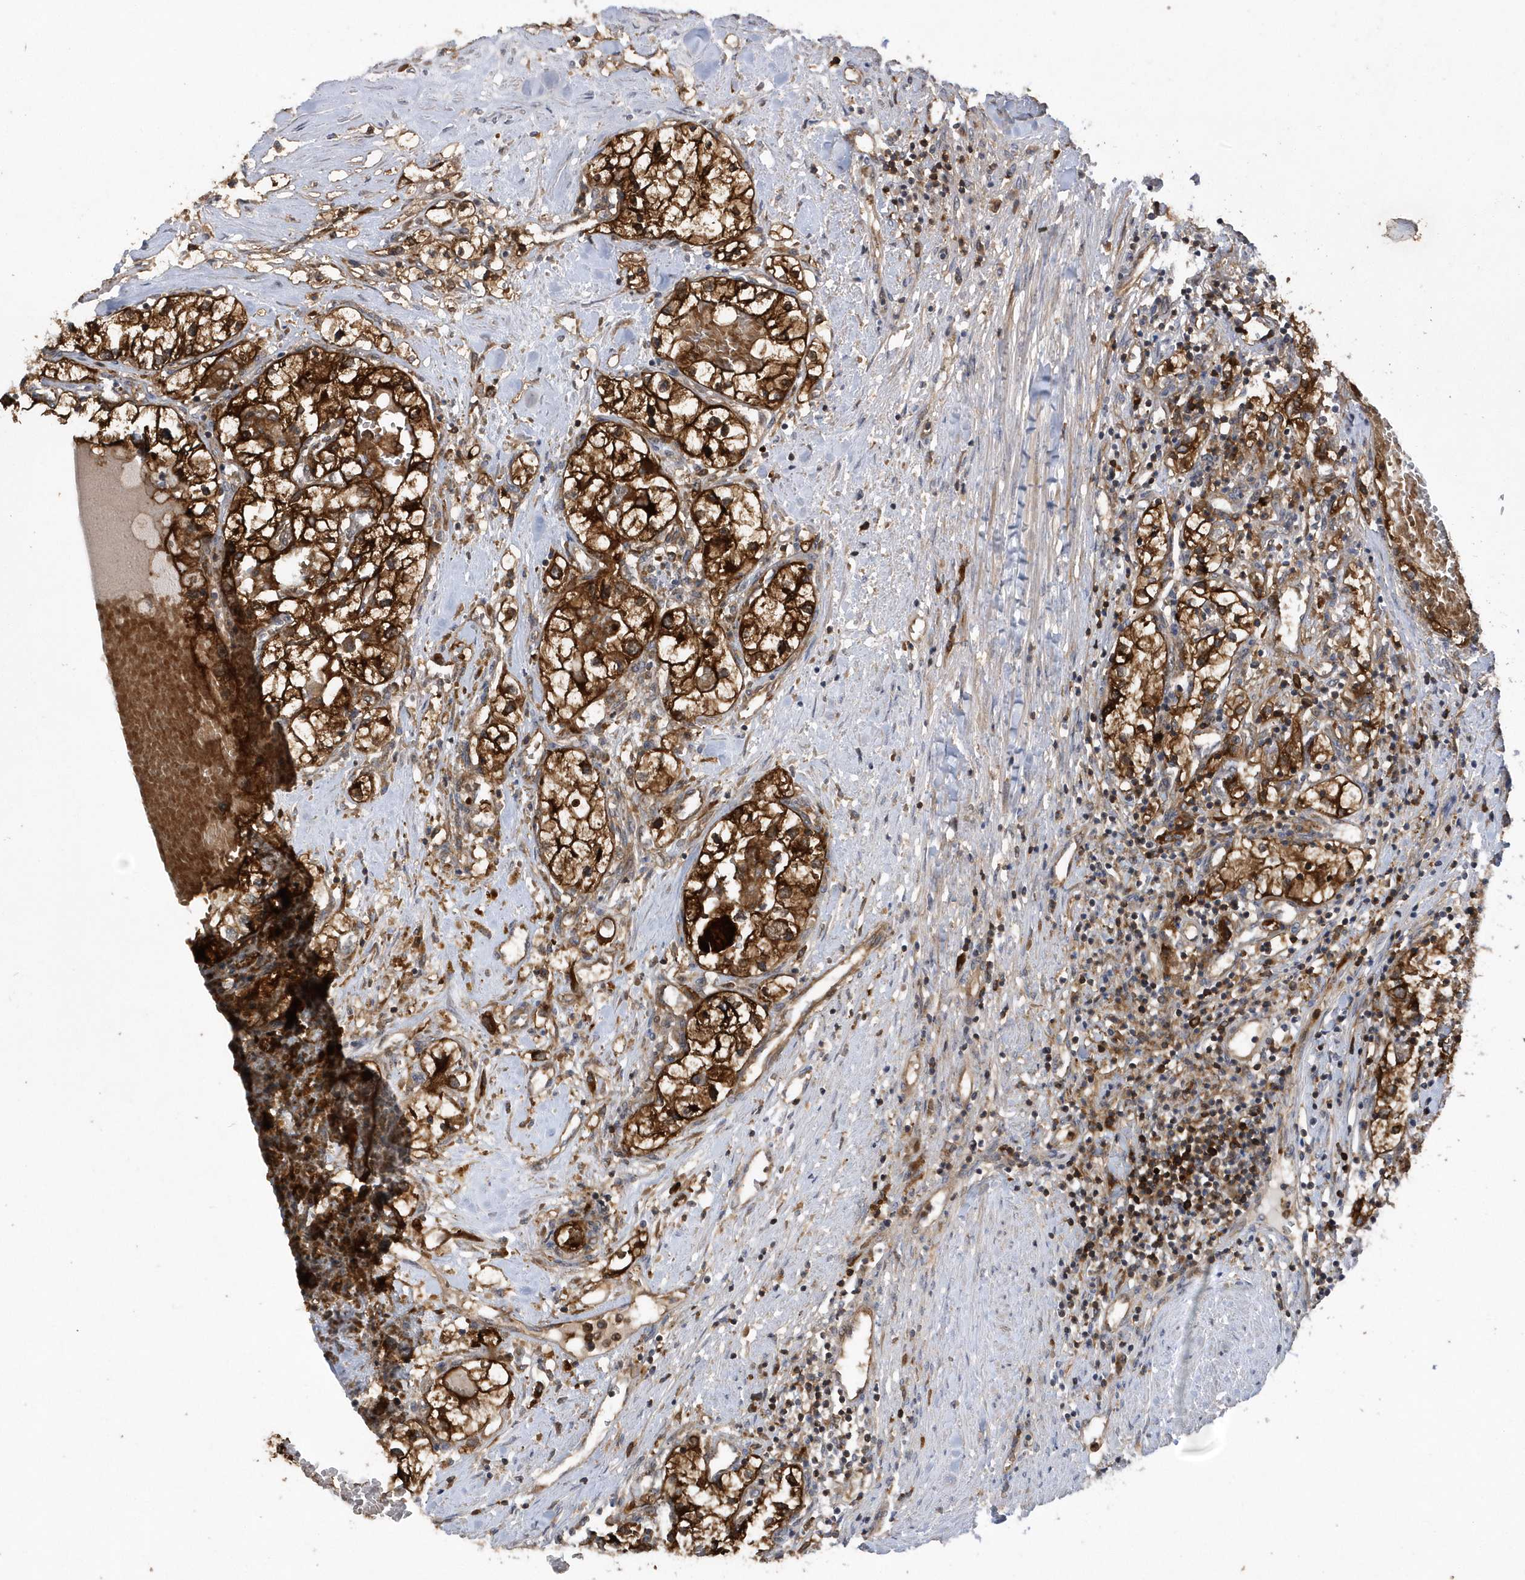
{"staining": {"intensity": "strong", "quantity": ">75%", "location": "cytoplasmic/membranous"}, "tissue": "renal cancer", "cell_type": "Tumor cells", "image_type": "cancer", "snomed": [{"axis": "morphology", "description": "Normal tissue, NOS"}, {"axis": "morphology", "description": "Adenocarcinoma, NOS"}, {"axis": "topography", "description": "Kidney"}], "caption": "Renal cancer stained with IHC reveals strong cytoplasmic/membranous staining in about >75% of tumor cells.", "gene": "PAICS", "patient": {"sex": "male", "age": 68}}